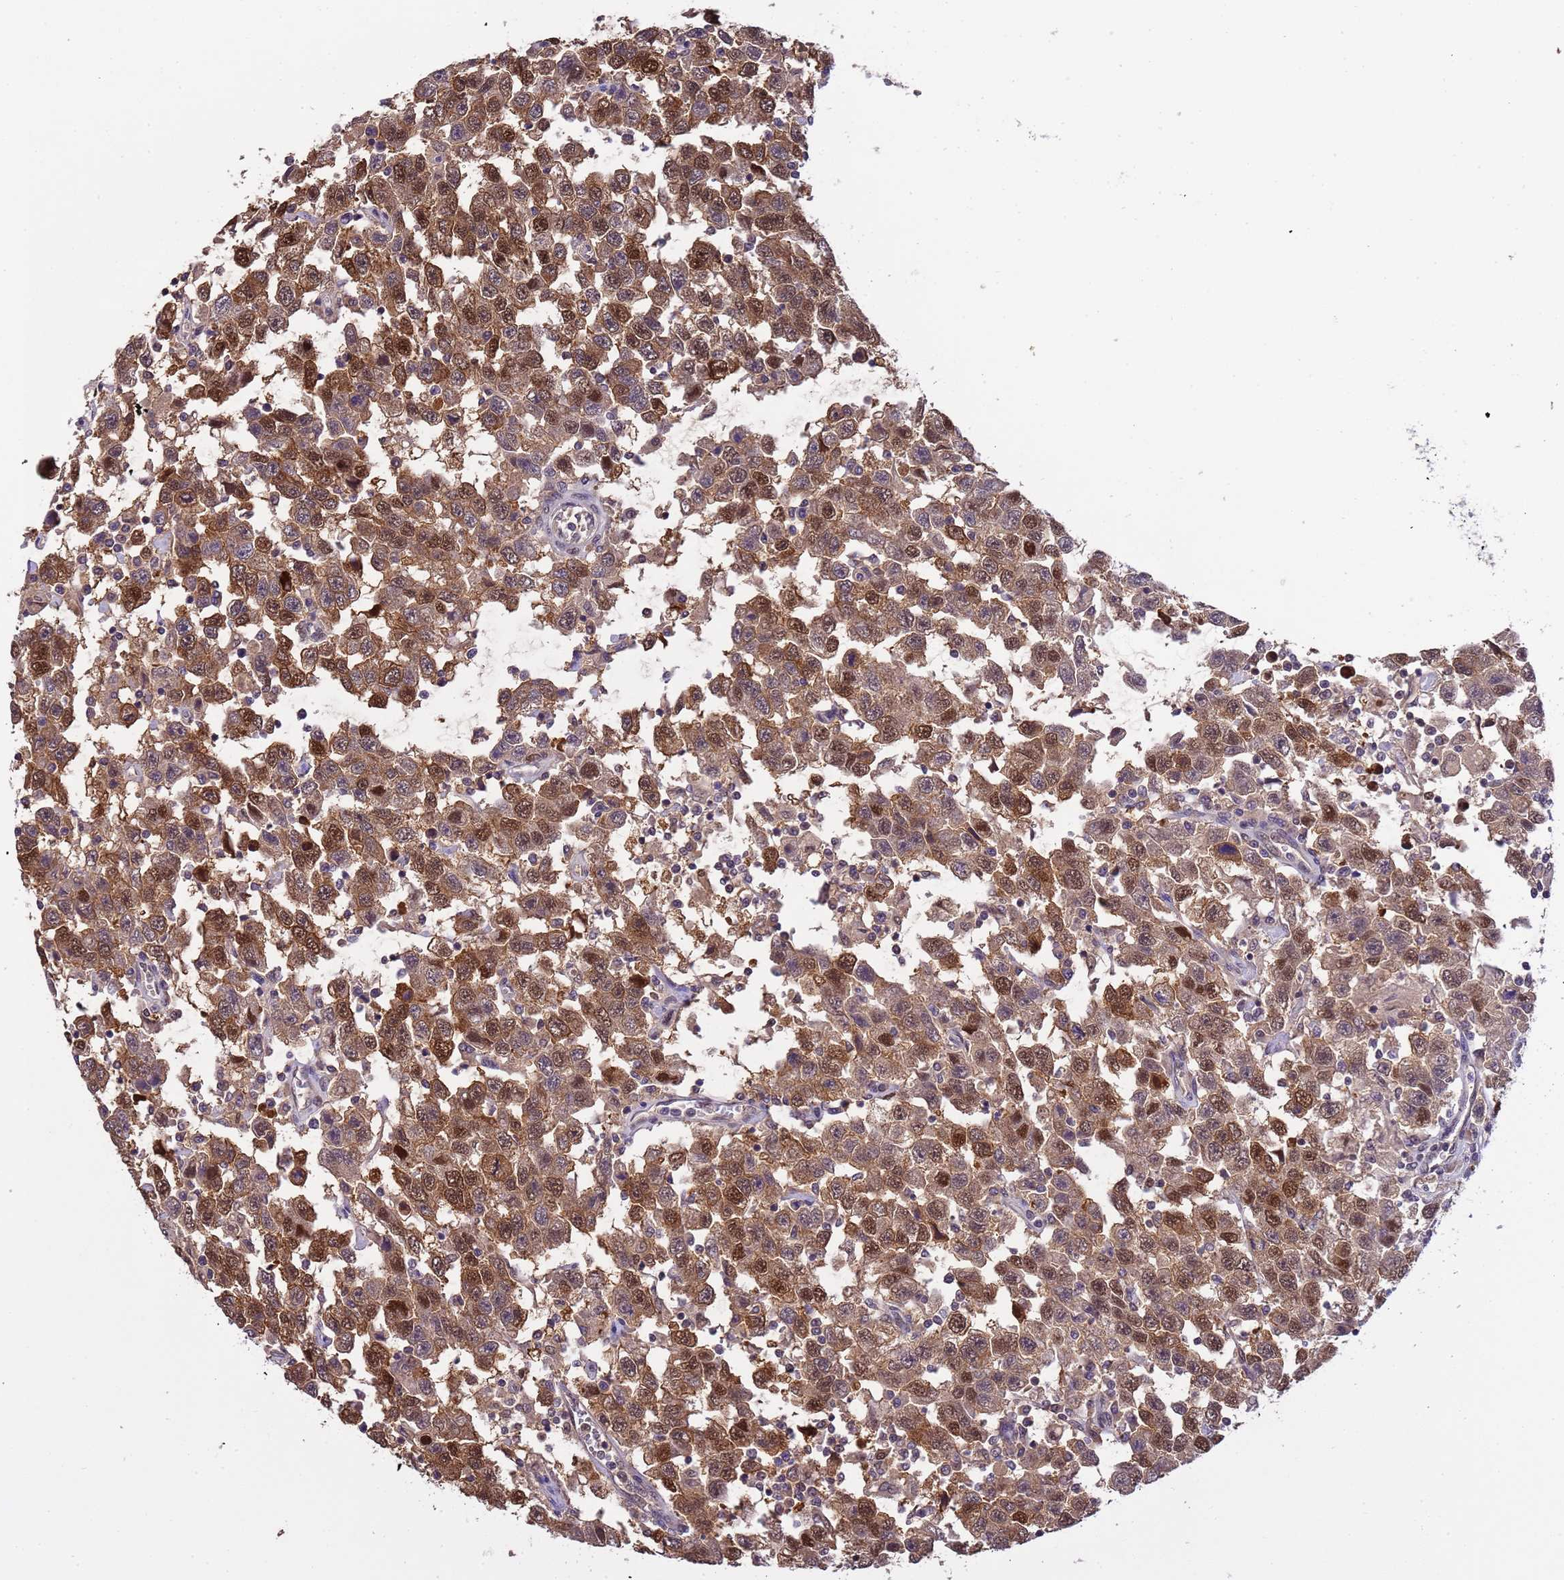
{"staining": {"intensity": "moderate", "quantity": ">75%", "location": "cytoplasmic/membranous,nuclear"}, "tissue": "testis cancer", "cell_type": "Tumor cells", "image_type": "cancer", "snomed": [{"axis": "morphology", "description": "Seminoma, NOS"}, {"axis": "topography", "description": "Testis"}], "caption": "Immunohistochemistry staining of seminoma (testis), which displays medium levels of moderate cytoplasmic/membranous and nuclear expression in approximately >75% of tumor cells indicating moderate cytoplasmic/membranous and nuclear protein positivity. The staining was performed using DAB (brown) for protein detection and nuclei were counterstained in hematoxylin (blue).", "gene": "ZBTB5", "patient": {"sex": "male", "age": 41}}